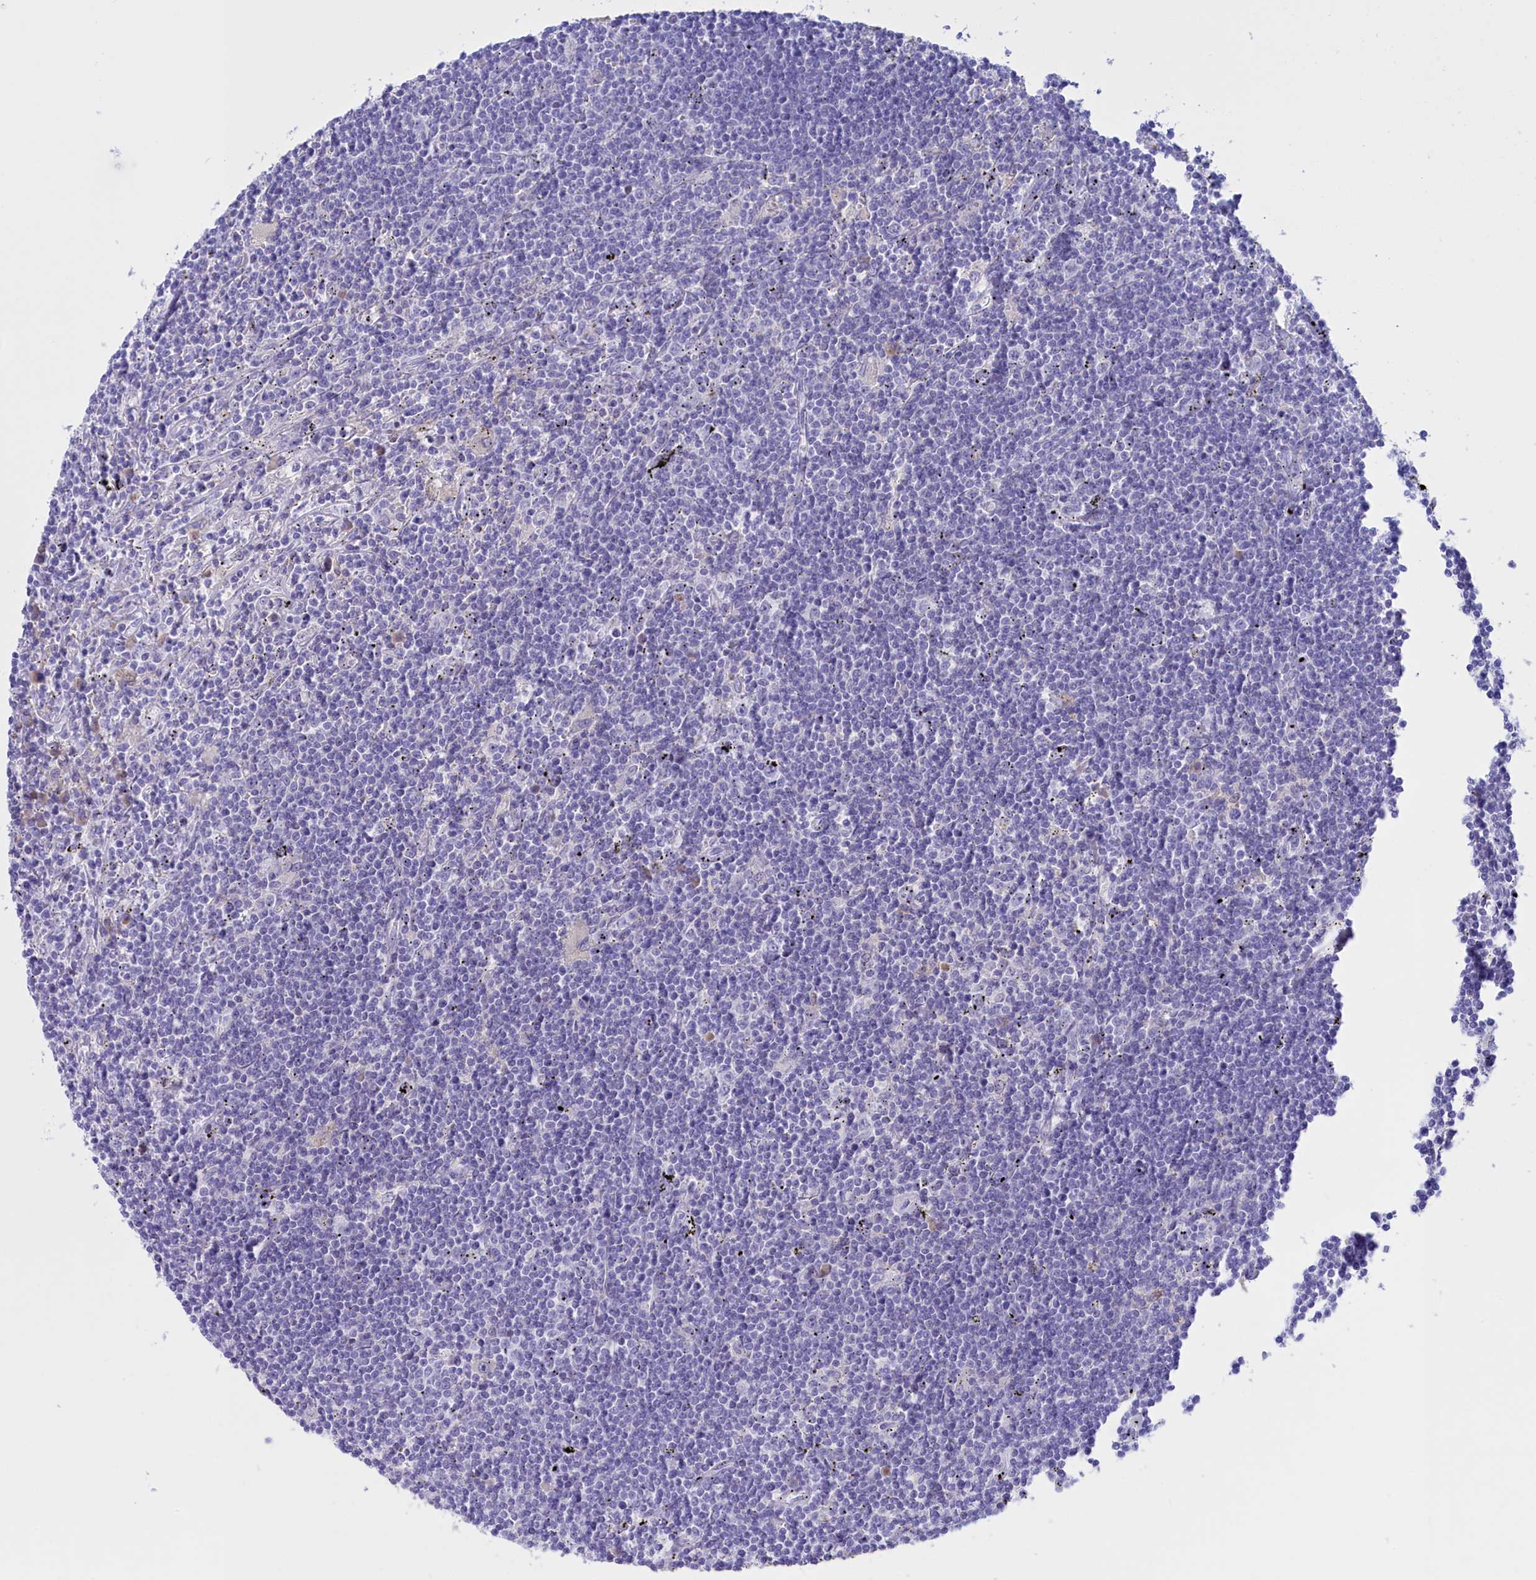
{"staining": {"intensity": "negative", "quantity": "none", "location": "none"}, "tissue": "lymphoma", "cell_type": "Tumor cells", "image_type": "cancer", "snomed": [{"axis": "morphology", "description": "Malignant lymphoma, non-Hodgkin's type, Low grade"}, {"axis": "topography", "description": "Spleen"}], "caption": "The photomicrograph demonstrates no significant positivity in tumor cells of malignant lymphoma, non-Hodgkin's type (low-grade). The staining was performed using DAB (3,3'-diaminobenzidine) to visualize the protein expression in brown, while the nuclei were stained in blue with hematoxylin (Magnification: 20x).", "gene": "PROK2", "patient": {"sex": "male", "age": 76}}